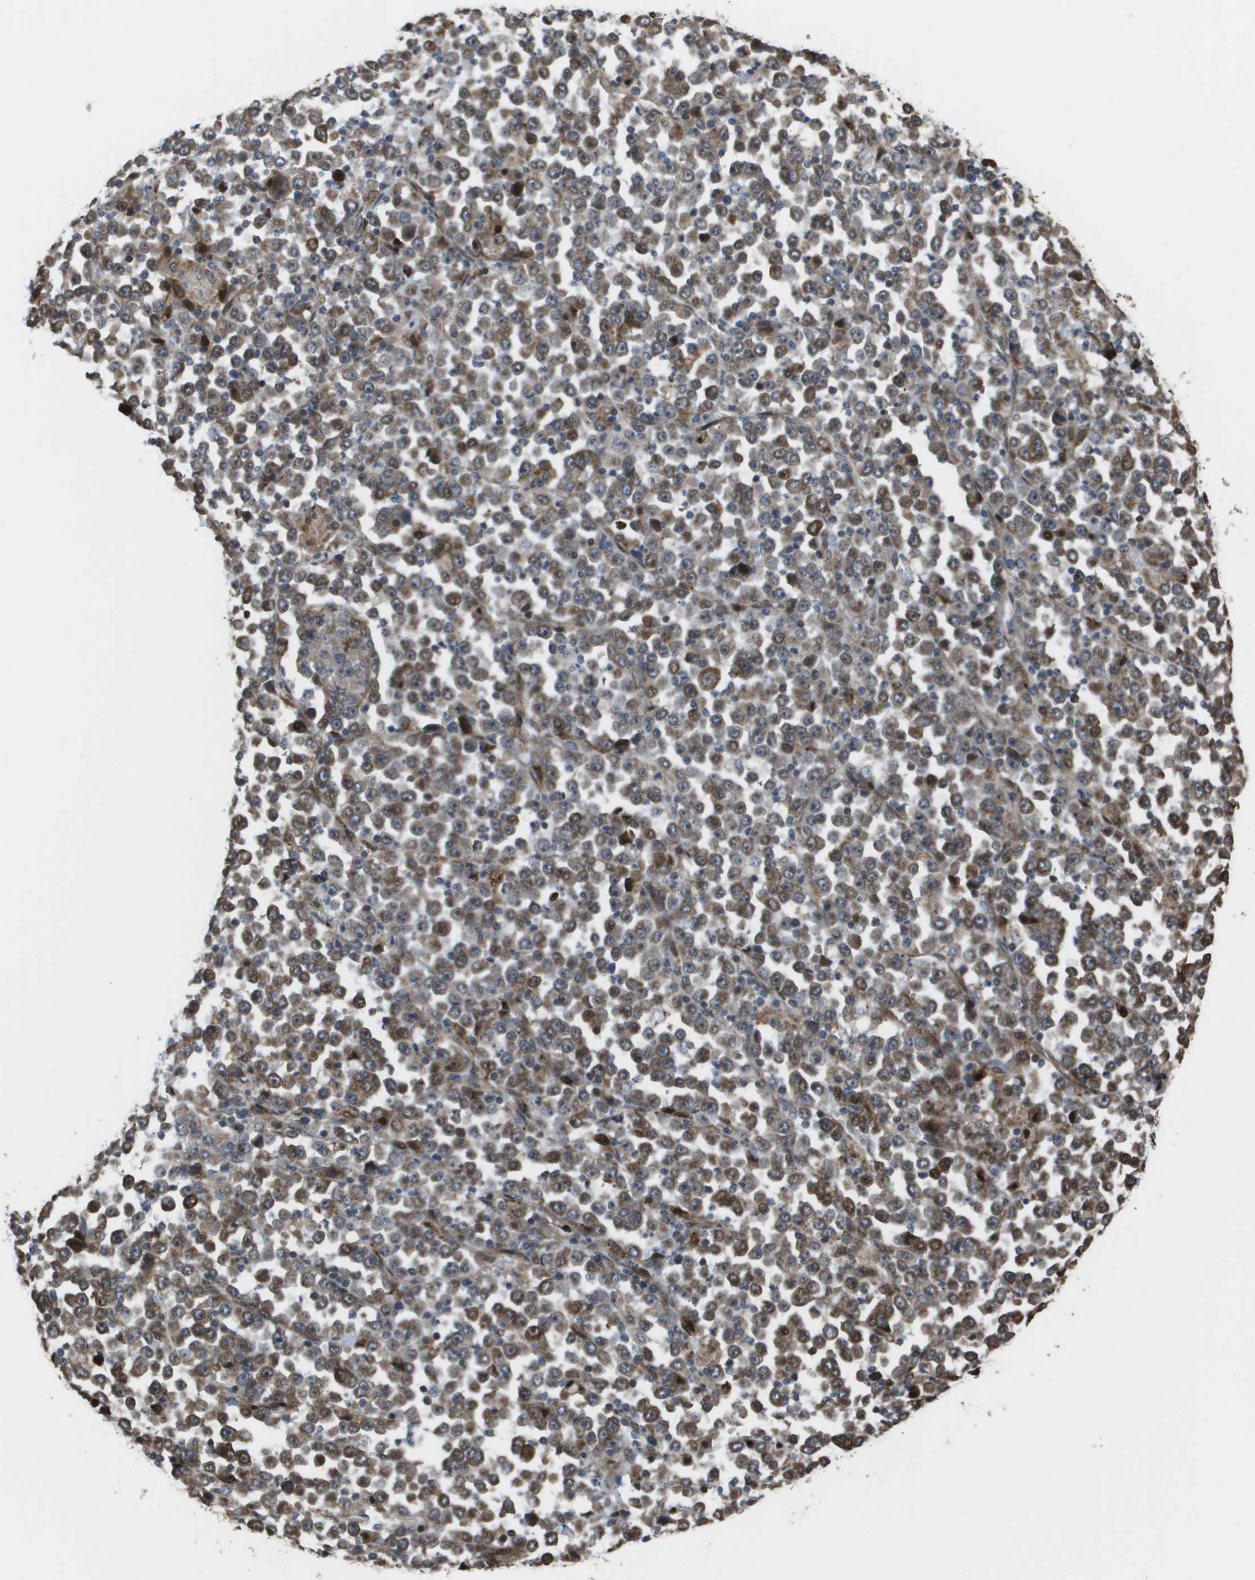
{"staining": {"intensity": "moderate", "quantity": "25%-75%", "location": "cytoplasmic/membranous"}, "tissue": "stomach cancer", "cell_type": "Tumor cells", "image_type": "cancer", "snomed": [{"axis": "morphology", "description": "Normal tissue, NOS"}, {"axis": "morphology", "description": "Adenocarcinoma, NOS"}, {"axis": "topography", "description": "Stomach, upper"}, {"axis": "topography", "description": "Stomach"}], "caption": "Protein analysis of stomach cancer (adenocarcinoma) tissue demonstrates moderate cytoplasmic/membranous positivity in approximately 25%-75% of tumor cells.", "gene": "AXIN2", "patient": {"sex": "male", "age": 59}}